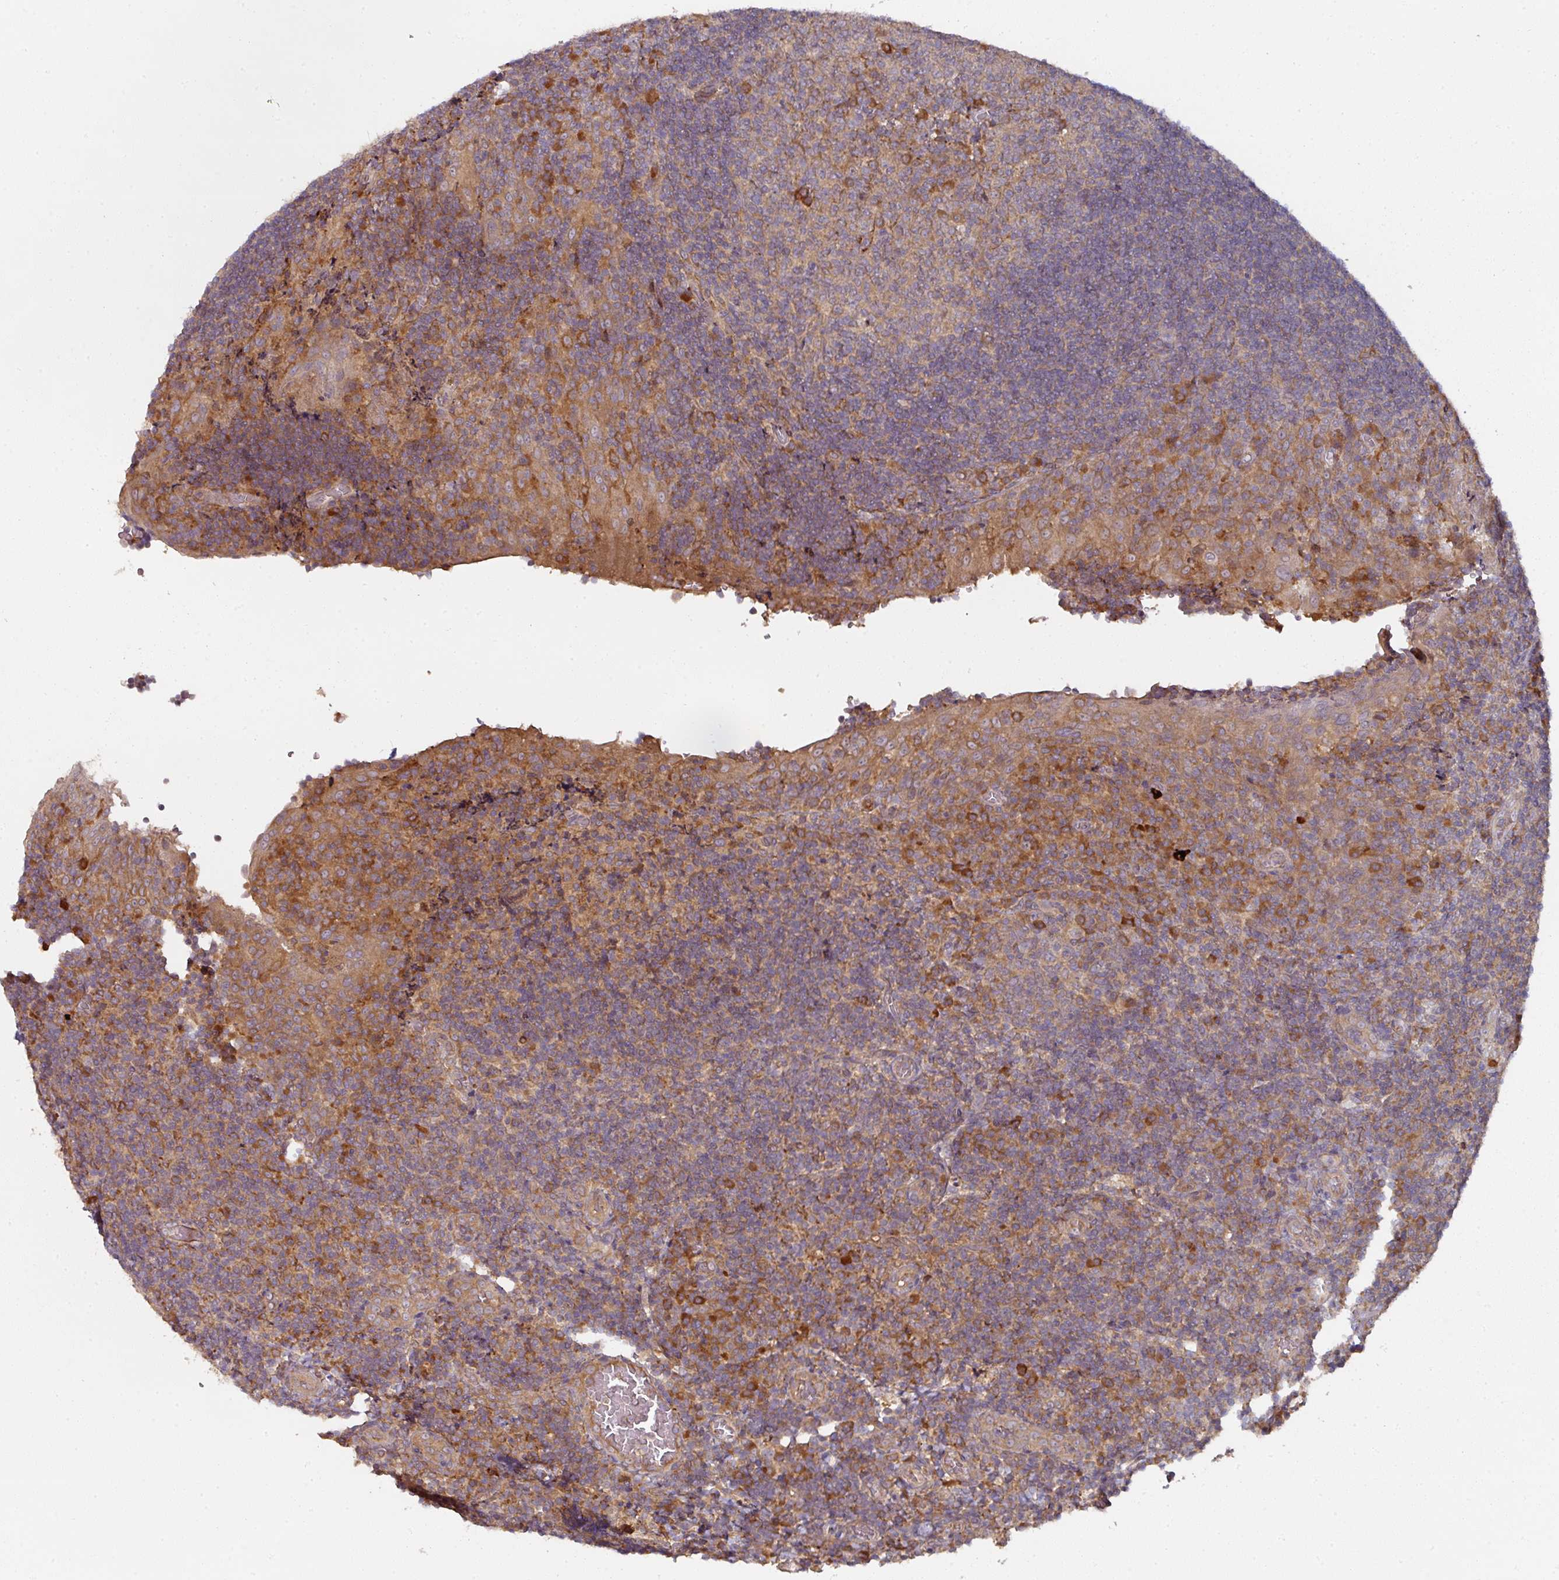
{"staining": {"intensity": "strong", "quantity": "<25%", "location": "cytoplasmic/membranous"}, "tissue": "tonsil", "cell_type": "Germinal center cells", "image_type": "normal", "snomed": [{"axis": "morphology", "description": "Normal tissue, NOS"}, {"axis": "topography", "description": "Tonsil"}], "caption": "Protein expression analysis of normal human tonsil reveals strong cytoplasmic/membranous expression in about <25% of germinal center cells. The protein is stained brown, and the nuclei are stained in blue (DAB (3,3'-diaminobenzidine) IHC with brightfield microscopy, high magnification).", "gene": "CEP95", "patient": {"sex": "male", "age": 17}}